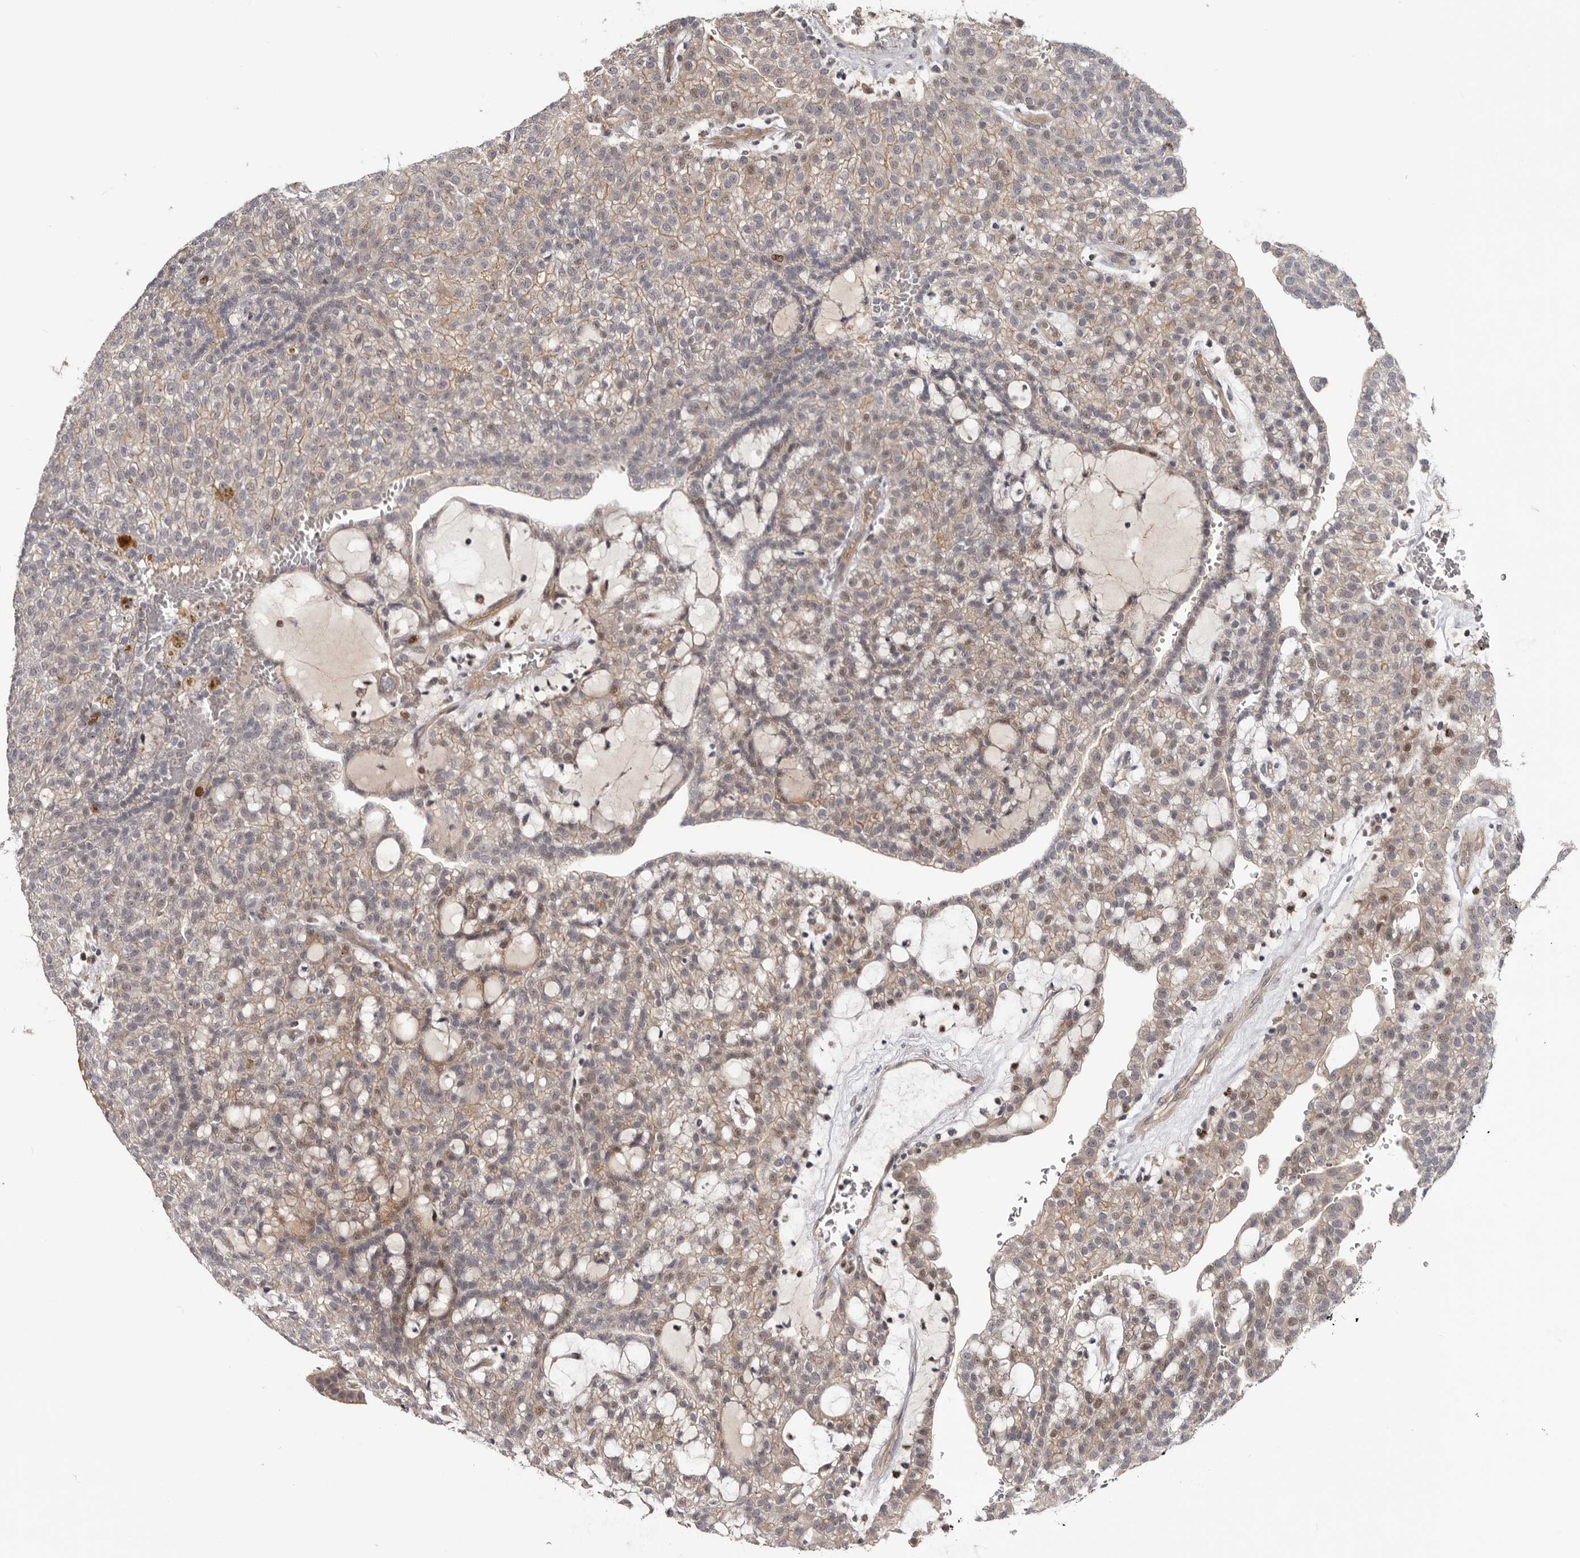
{"staining": {"intensity": "moderate", "quantity": "<25%", "location": "cytoplasmic/membranous,nuclear"}, "tissue": "renal cancer", "cell_type": "Tumor cells", "image_type": "cancer", "snomed": [{"axis": "morphology", "description": "Adenocarcinoma, NOS"}, {"axis": "topography", "description": "Kidney"}], "caption": "Protein expression analysis of human adenocarcinoma (renal) reveals moderate cytoplasmic/membranous and nuclear staining in about <25% of tumor cells.", "gene": "CDCA8", "patient": {"sex": "male", "age": 63}}